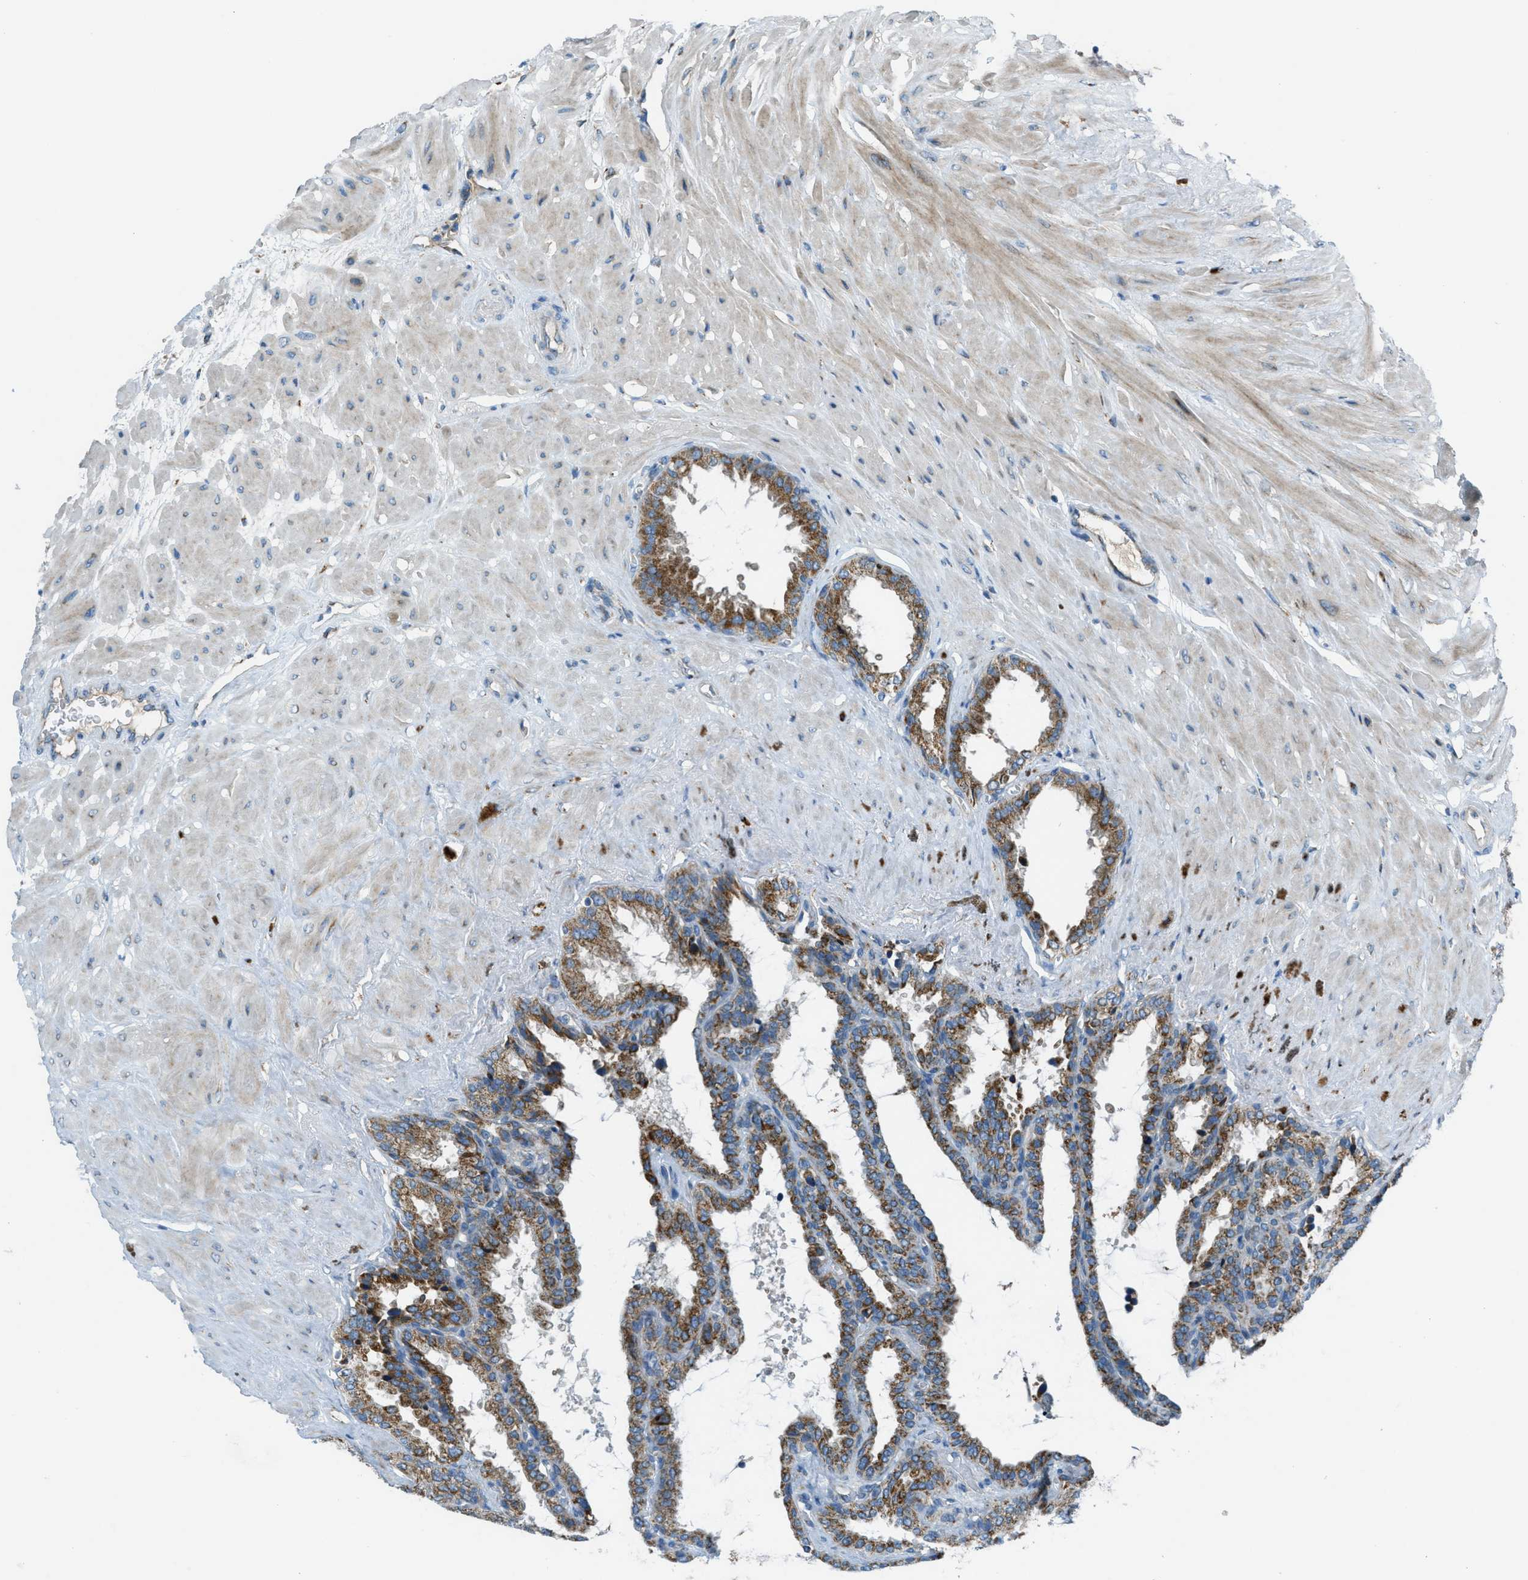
{"staining": {"intensity": "moderate", "quantity": ">75%", "location": "cytoplasmic/membranous"}, "tissue": "seminal vesicle", "cell_type": "Glandular cells", "image_type": "normal", "snomed": [{"axis": "morphology", "description": "Normal tissue, NOS"}, {"axis": "topography", "description": "Seminal veicle"}], "caption": "Immunohistochemistry (IHC) image of unremarkable seminal vesicle stained for a protein (brown), which shows medium levels of moderate cytoplasmic/membranous expression in approximately >75% of glandular cells.", "gene": "BCKDK", "patient": {"sex": "male", "age": 46}}